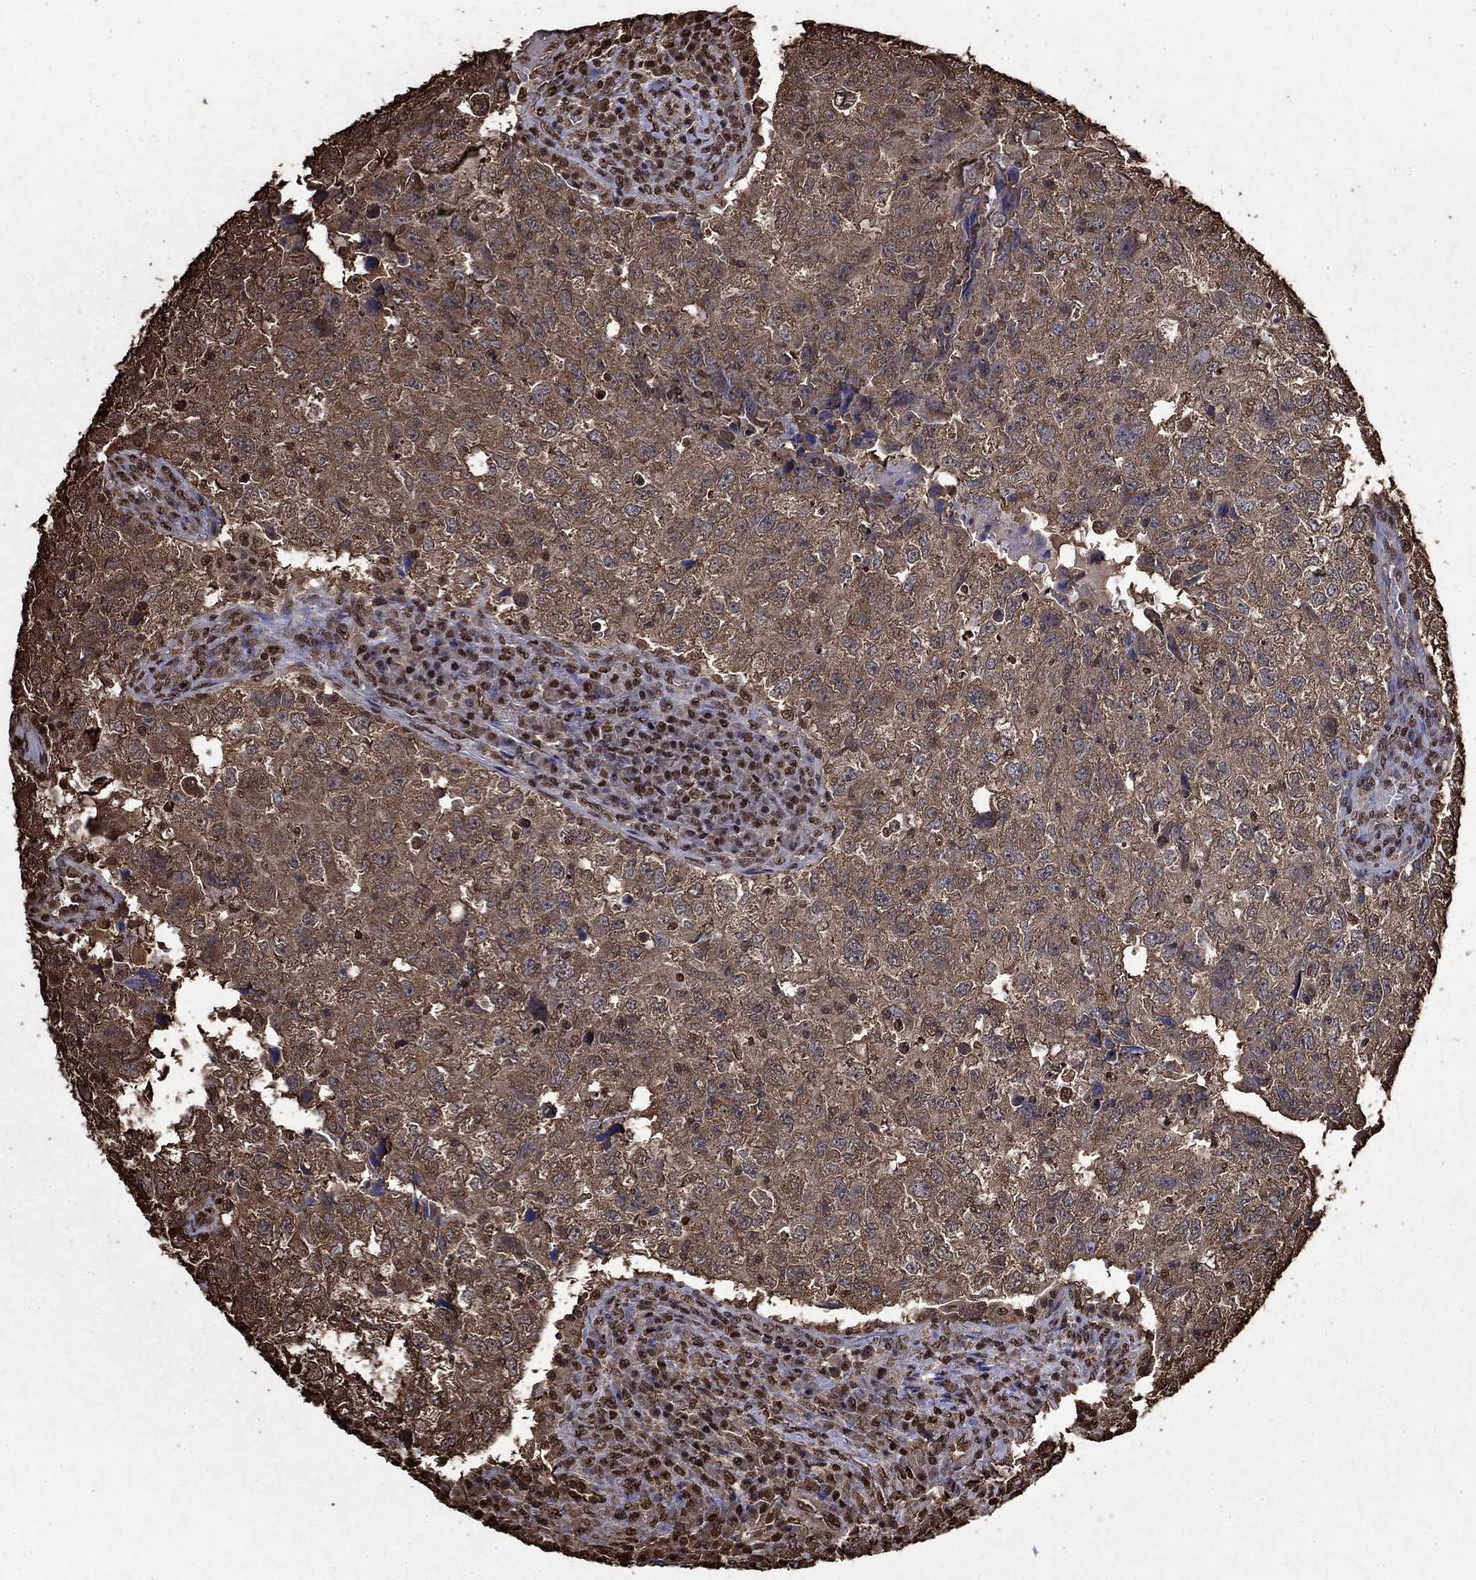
{"staining": {"intensity": "moderate", "quantity": ">75%", "location": "cytoplasmic/membranous"}, "tissue": "breast cancer", "cell_type": "Tumor cells", "image_type": "cancer", "snomed": [{"axis": "morphology", "description": "Duct carcinoma"}, {"axis": "topography", "description": "Breast"}], "caption": "Breast cancer was stained to show a protein in brown. There is medium levels of moderate cytoplasmic/membranous staining in about >75% of tumor cells.", "gene": "GAPDH", "patient": {"sex": "female", "age": 30}}